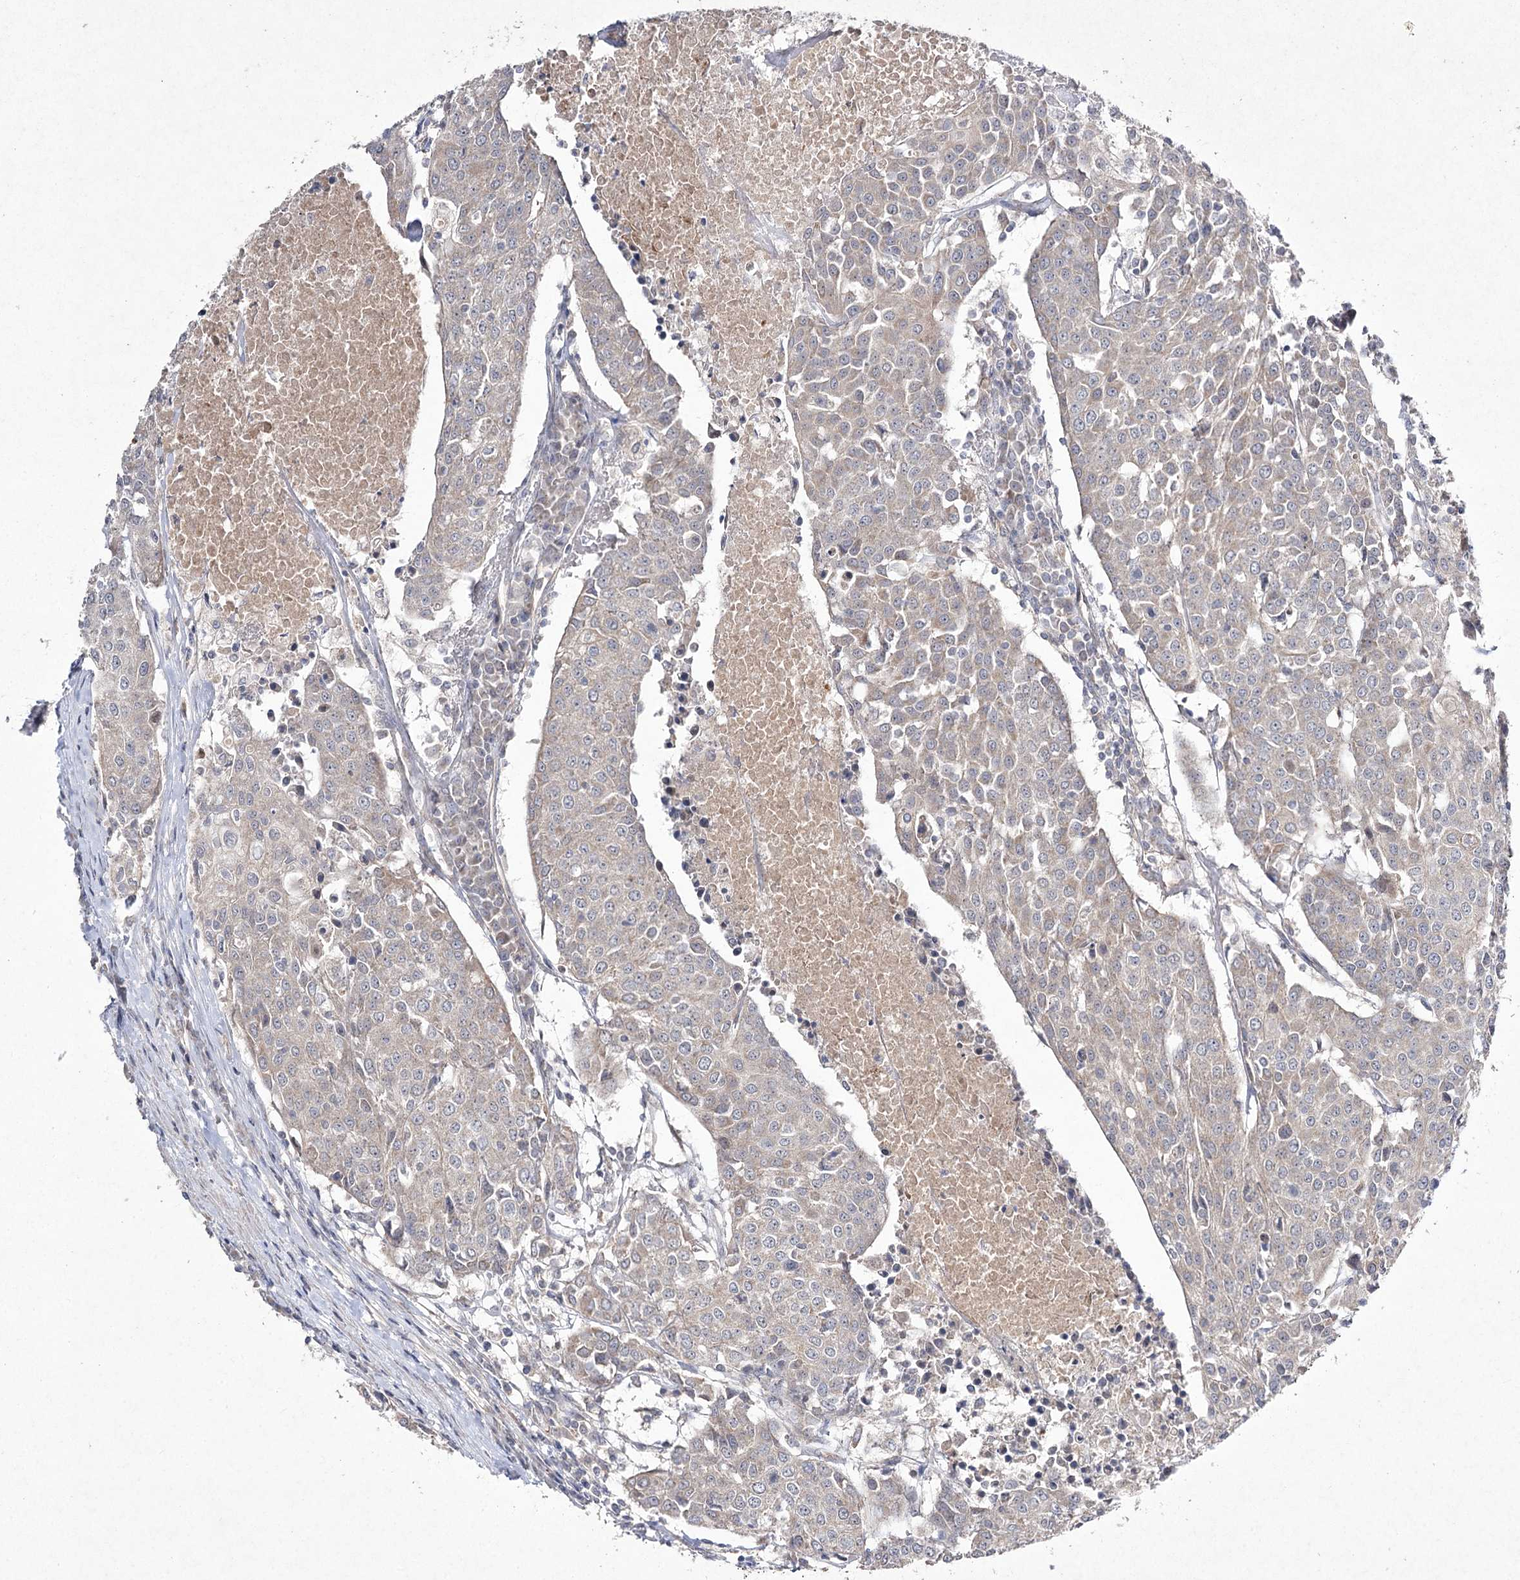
{"staining": {"intensity": "negative", "quantity": "none", "location": "none"}, "tissue": "urothelial cancer", "cell_type": "Tumor cells", "image_type": "cancer", "snomed": [{"axis": "morphology", "description": "Urothelial carcinoma, High grade"}, {"axis": "topography", "description": "Urinary bladder"}], "caption": "This is an immunohistochemistry (IHC) image of human urothelial cancer. There is no staining in tumor cells.", "gene": "FANCL", "patient": {"sex": "female", "age": 85}}